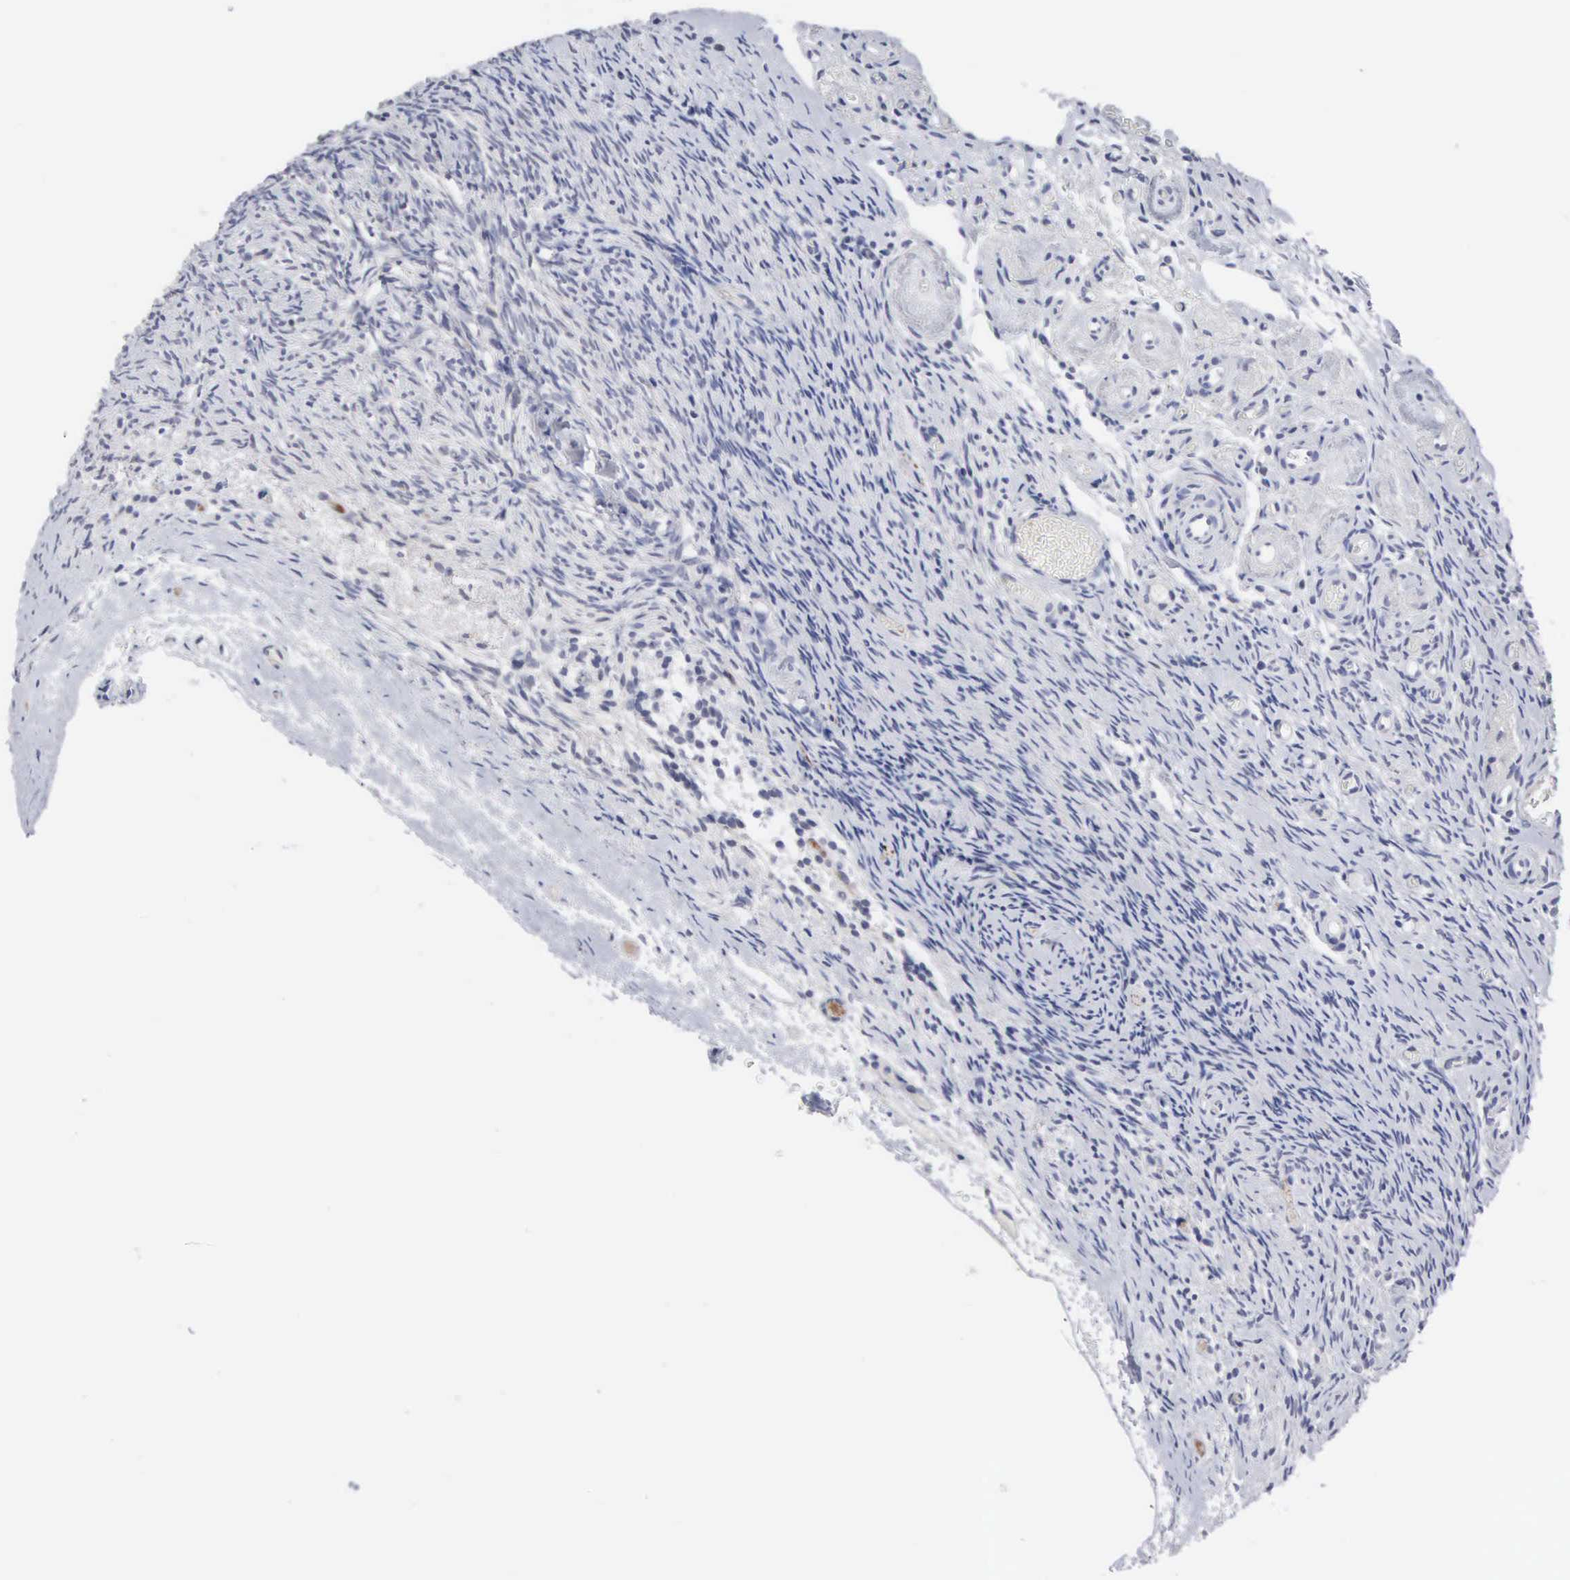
{"staining": {"intensity": "negative", "quantity": "none", "location": "none"}, "tissue": "ovary", "cell_type": "Ovarian stroma cells", "image_type": "normal", "snomed": [{"axis": "morphology", "description": "Normal tissue, NOS"}, {"axis": "topography", "description": "Ovary"}], "caption": "Ovarian stroma cells show no significant protein staining in unremarkable ovary.", "gene": "ACOT4", "patient": {"sex": "female", "age": 78}}